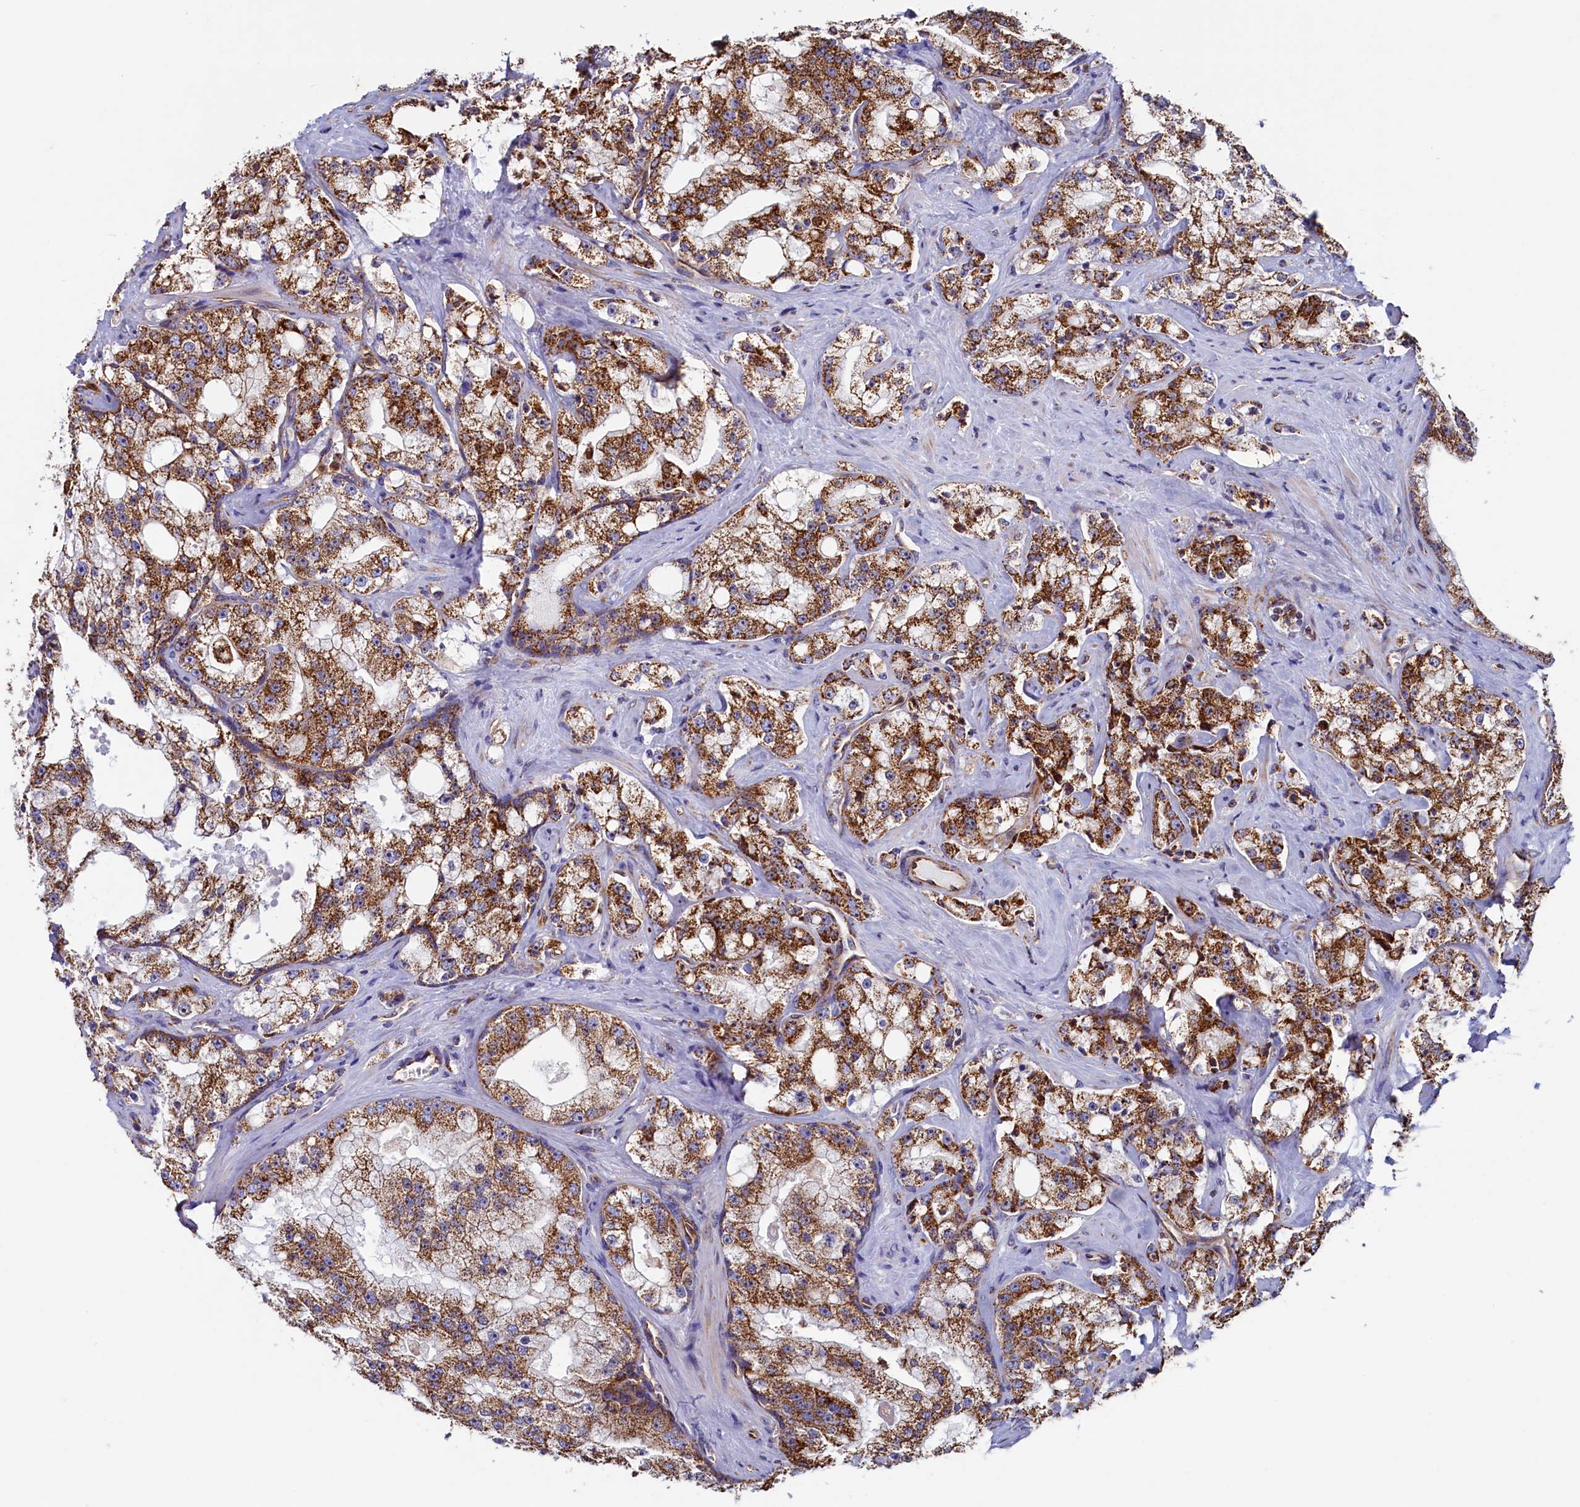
{"staining": {"intensity": "moderate", "quantity": ">75%", "location": "cytoplasmic/membranous"}, "tissue": "prostate cancer", "cell_type": "Tumor cells", "image_type": "cancer", "snomed": [{"axis": "morphology", "description": "Adenocarcinoma, High grade"}, {"axis": "topography", "description": "Prostate"}], "caption": "High-power microscopy captured an immunohistochemistry (IHC) histopathology image of high-grade adenocarcinoma (prostate), revealing moderate cytoplasmic/membranous expression in about >75% of tumor cells.", "gene": "UBE3B", "patient": {"sex": "male", "age": 64}}